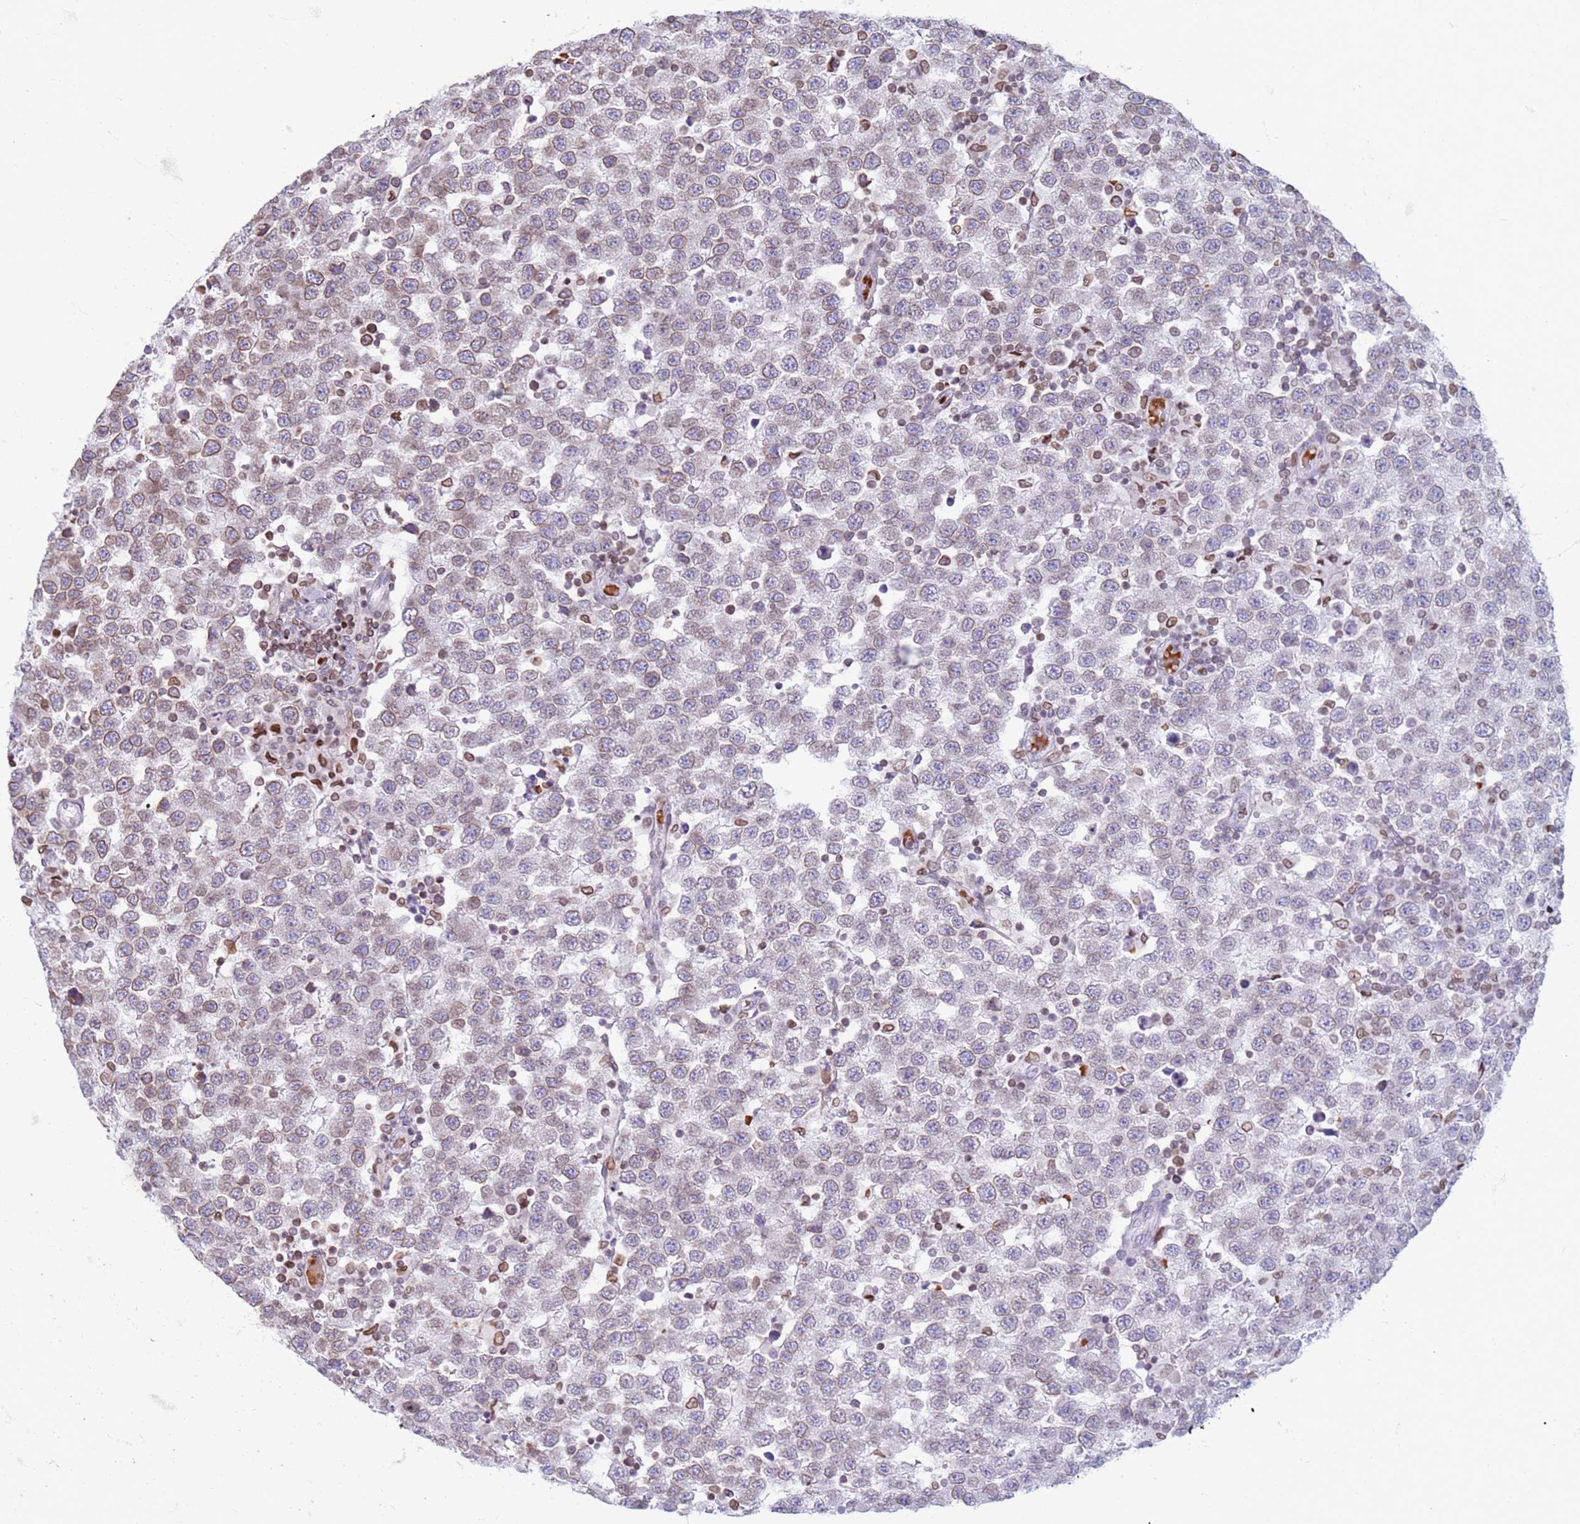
{"staining": {"intensity": "moderate", "quantity": "25%-75%", "location": "cytoplasmic/membranous,nuclear"}, "tissue": "testis cancer", "cell_type": "Tumor cells", "image_type": "cancer", "snomed": [{"axis": "morphology", "description": "Seminoma, NOS"}, {"axis": "topography", "description": "Testis"}], "caption": "Moderate cytoplasmic/membranous and nuclear expression is appreciated in approximately 25%-75% of tumor cells in testis cancer.", "gene": "METTL25B", "patient": {"sex": "male", "age": 34}}